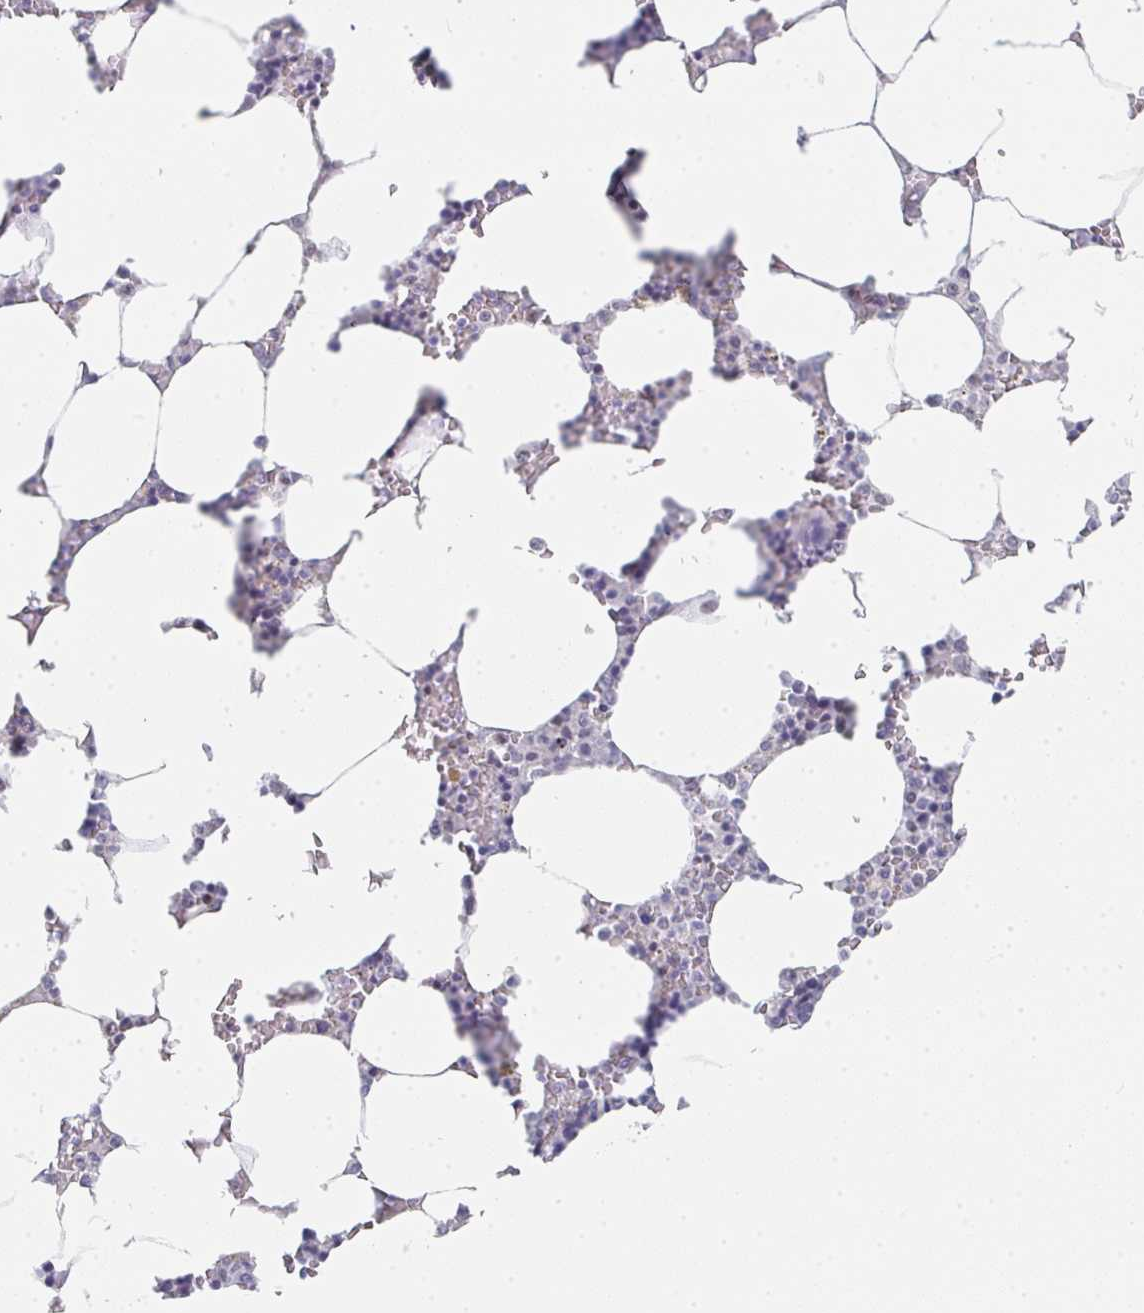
{"staining": {"intensity": "moderate", "quantity": "<25%", "location": "nuclear"}, "tissue": "bone marrow", "cell_type": "Hematopoietic cells", "image_type": "normal", "snomed": [{"axis": "morphology", "description": "Normal tissue, NOS"}, {"axis": "topography", "description": "Bone marrow"}], "caption": "A high-resolution histopathology image shows immunohistochemistry staining of normal bone marrow, which demonstrates moderate nuclear positivity in about <25% of hematopoietic cells.", "gene": "POU2AF2", "patient": {"sex": "male", "age": 64}}